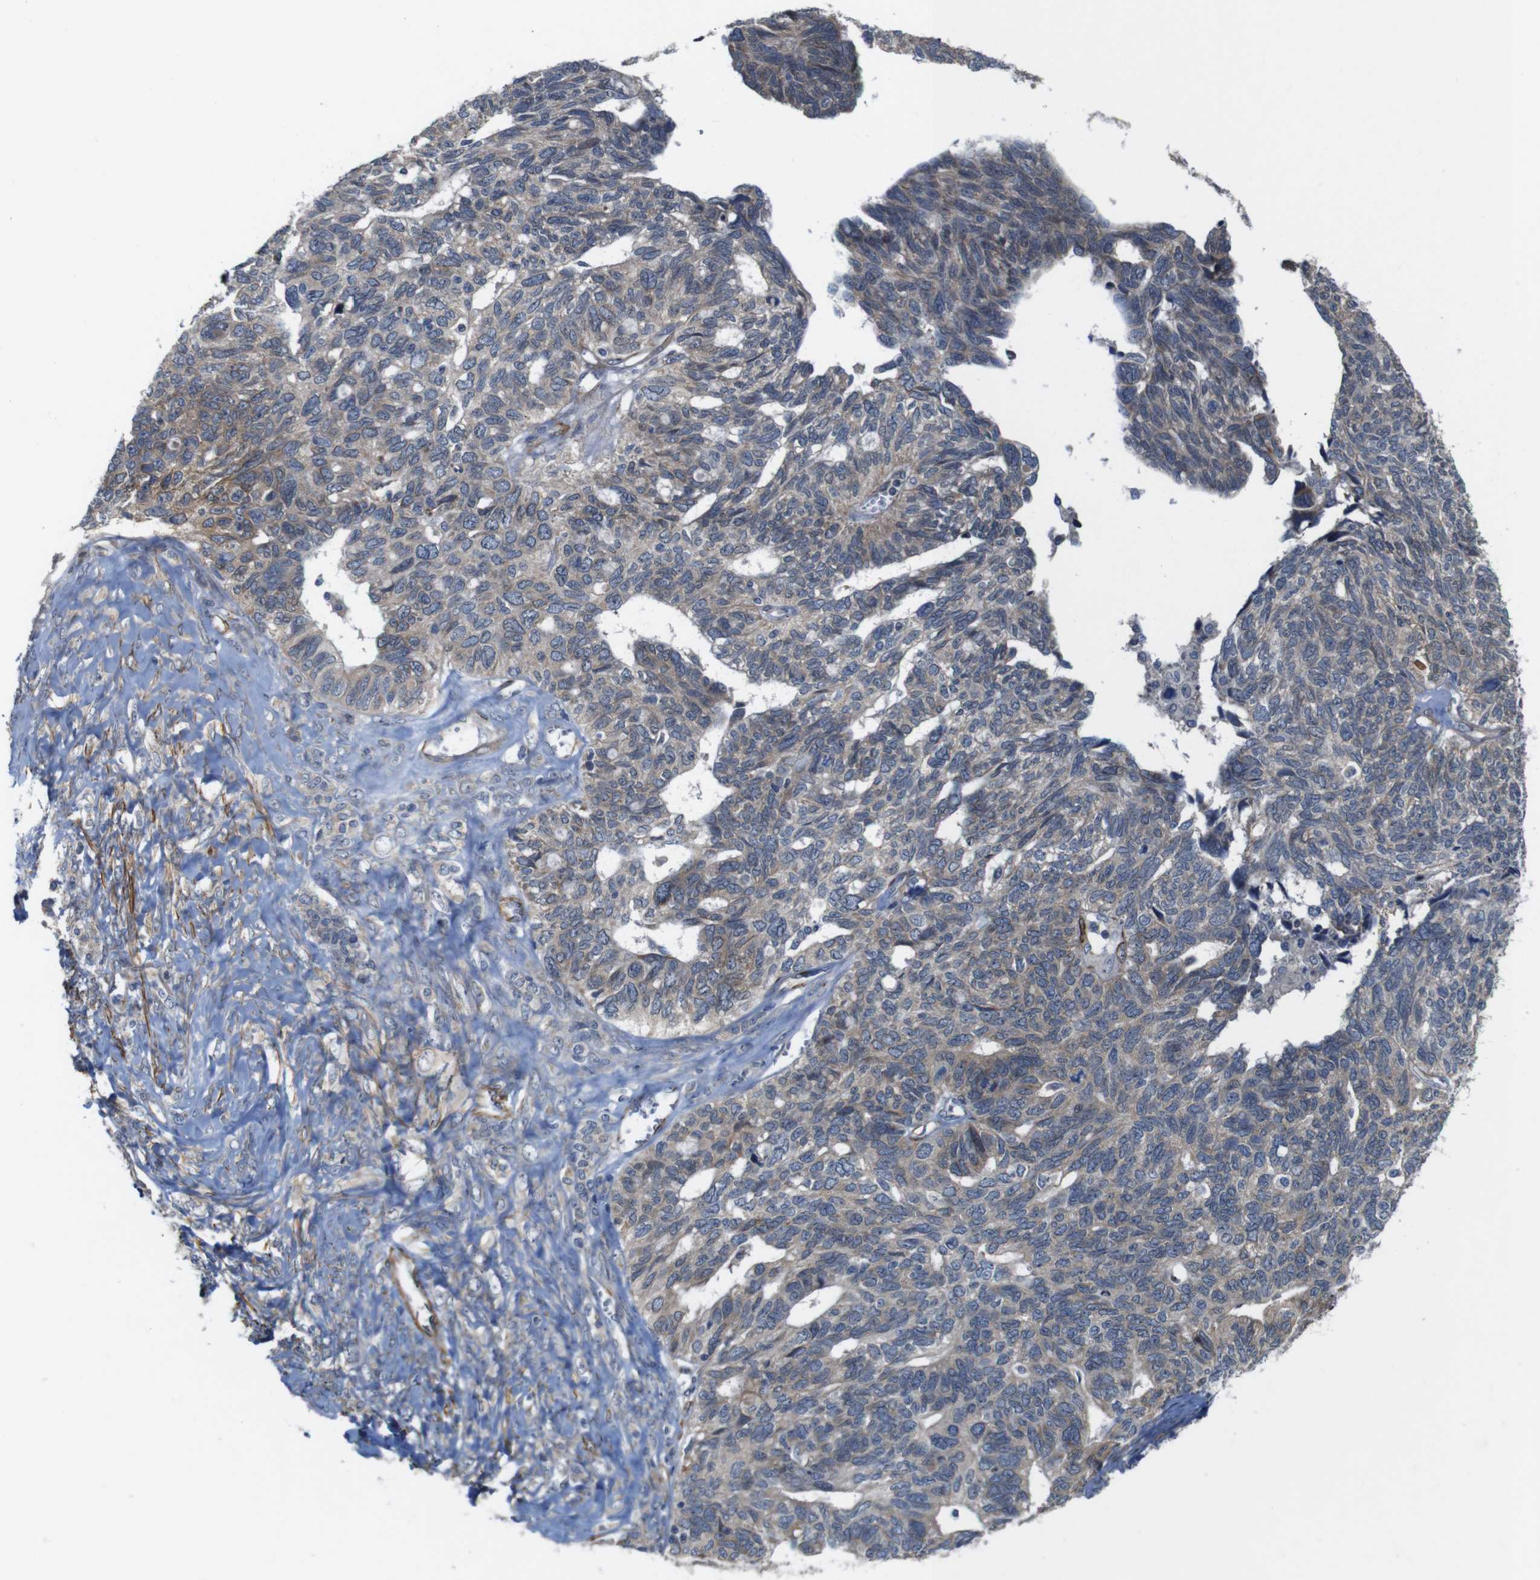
{"staining": {"intensity": "weak", "quantity": ">75%", "location": "cytoplasmic/membranous"}, "tissue": "ovarian cancer", "cell_type": "Tumor cells", "image_type": "cancer", "snomed": [{"axis": "morphology", "description": "Cystadenocarcinoma, serous, NOS"}, {"axis": "topography", "description": "Ovary"}], "caption": "Immunohistochemistry histopathology image of neoplastic tissue: human ovarian serous cystadenocarcinoma stained using IHC reveals low levels of weak protein expression localized specifically in the cytoplasmic/membranous of tumor cells, appearing as a cytoplasmic/membranous brown color.", "gene": "GGT7", "patient": {"sex": "female", "age": 79}}